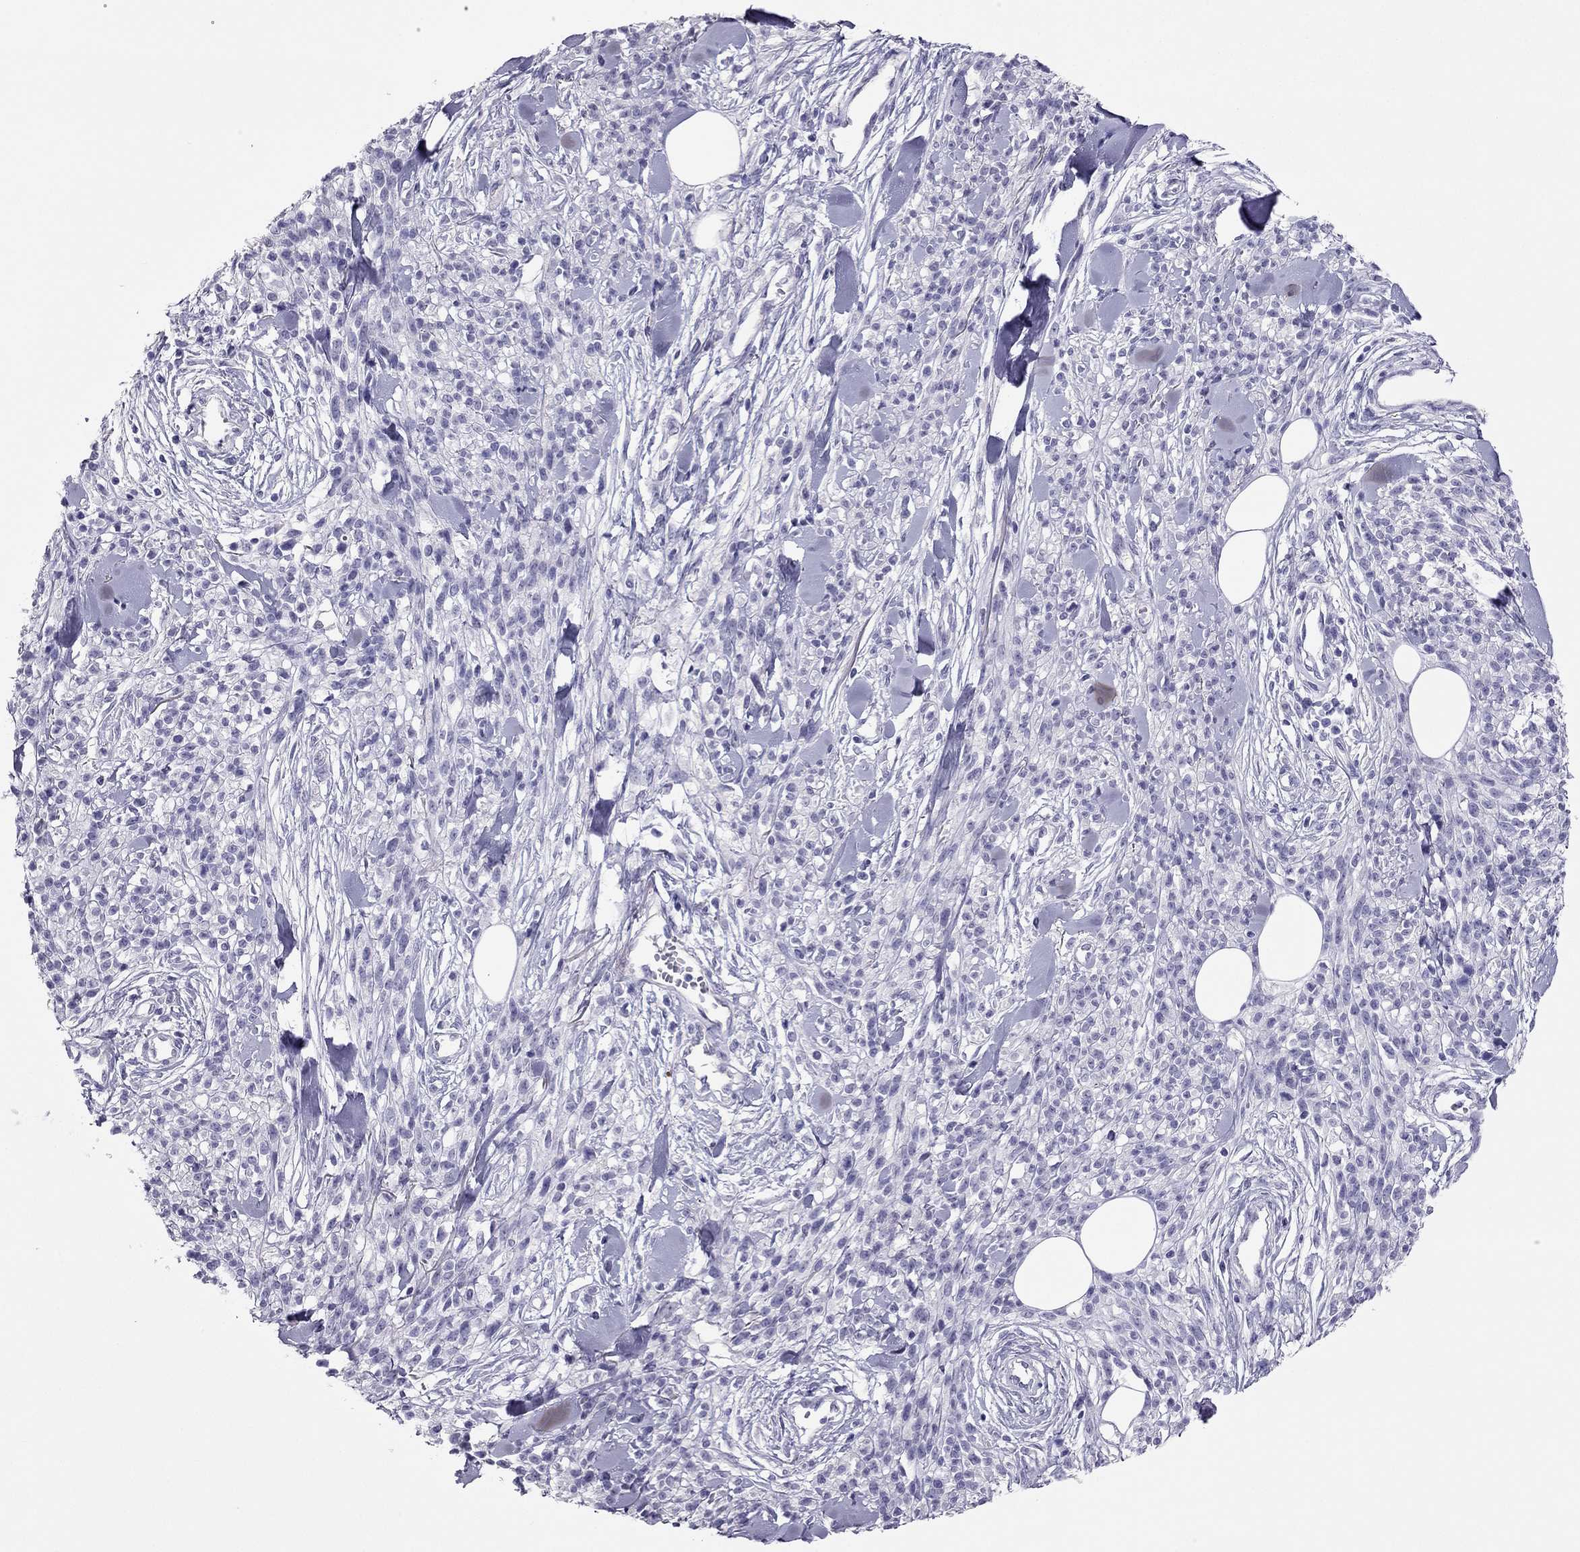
{"staining": {"intensity": "negative", "quantity": "none", "location": "none"}, "tissue": "melanoma", "cell_type": "Tumor cells", "image_type": "cancer", "snomed": [{"axis": "morphology", "description": "Malignant melanoma, NOS"}, {"axis": "topography", "description": "Skin"}, {"axis": "topography", "description": "Skin of trunk"}], "caption": "High power microscopy photomicrograph of an immunohistochemistry (IHC) micrograph of melanoma, revealing no significant expression in tumor cells. (Brightfield microscopy of DAB (3,3'-diaminobenzidine) IHC at high magnification).", "gene": "PDE6A", "patient": {"sex": "male", "age": 74}}